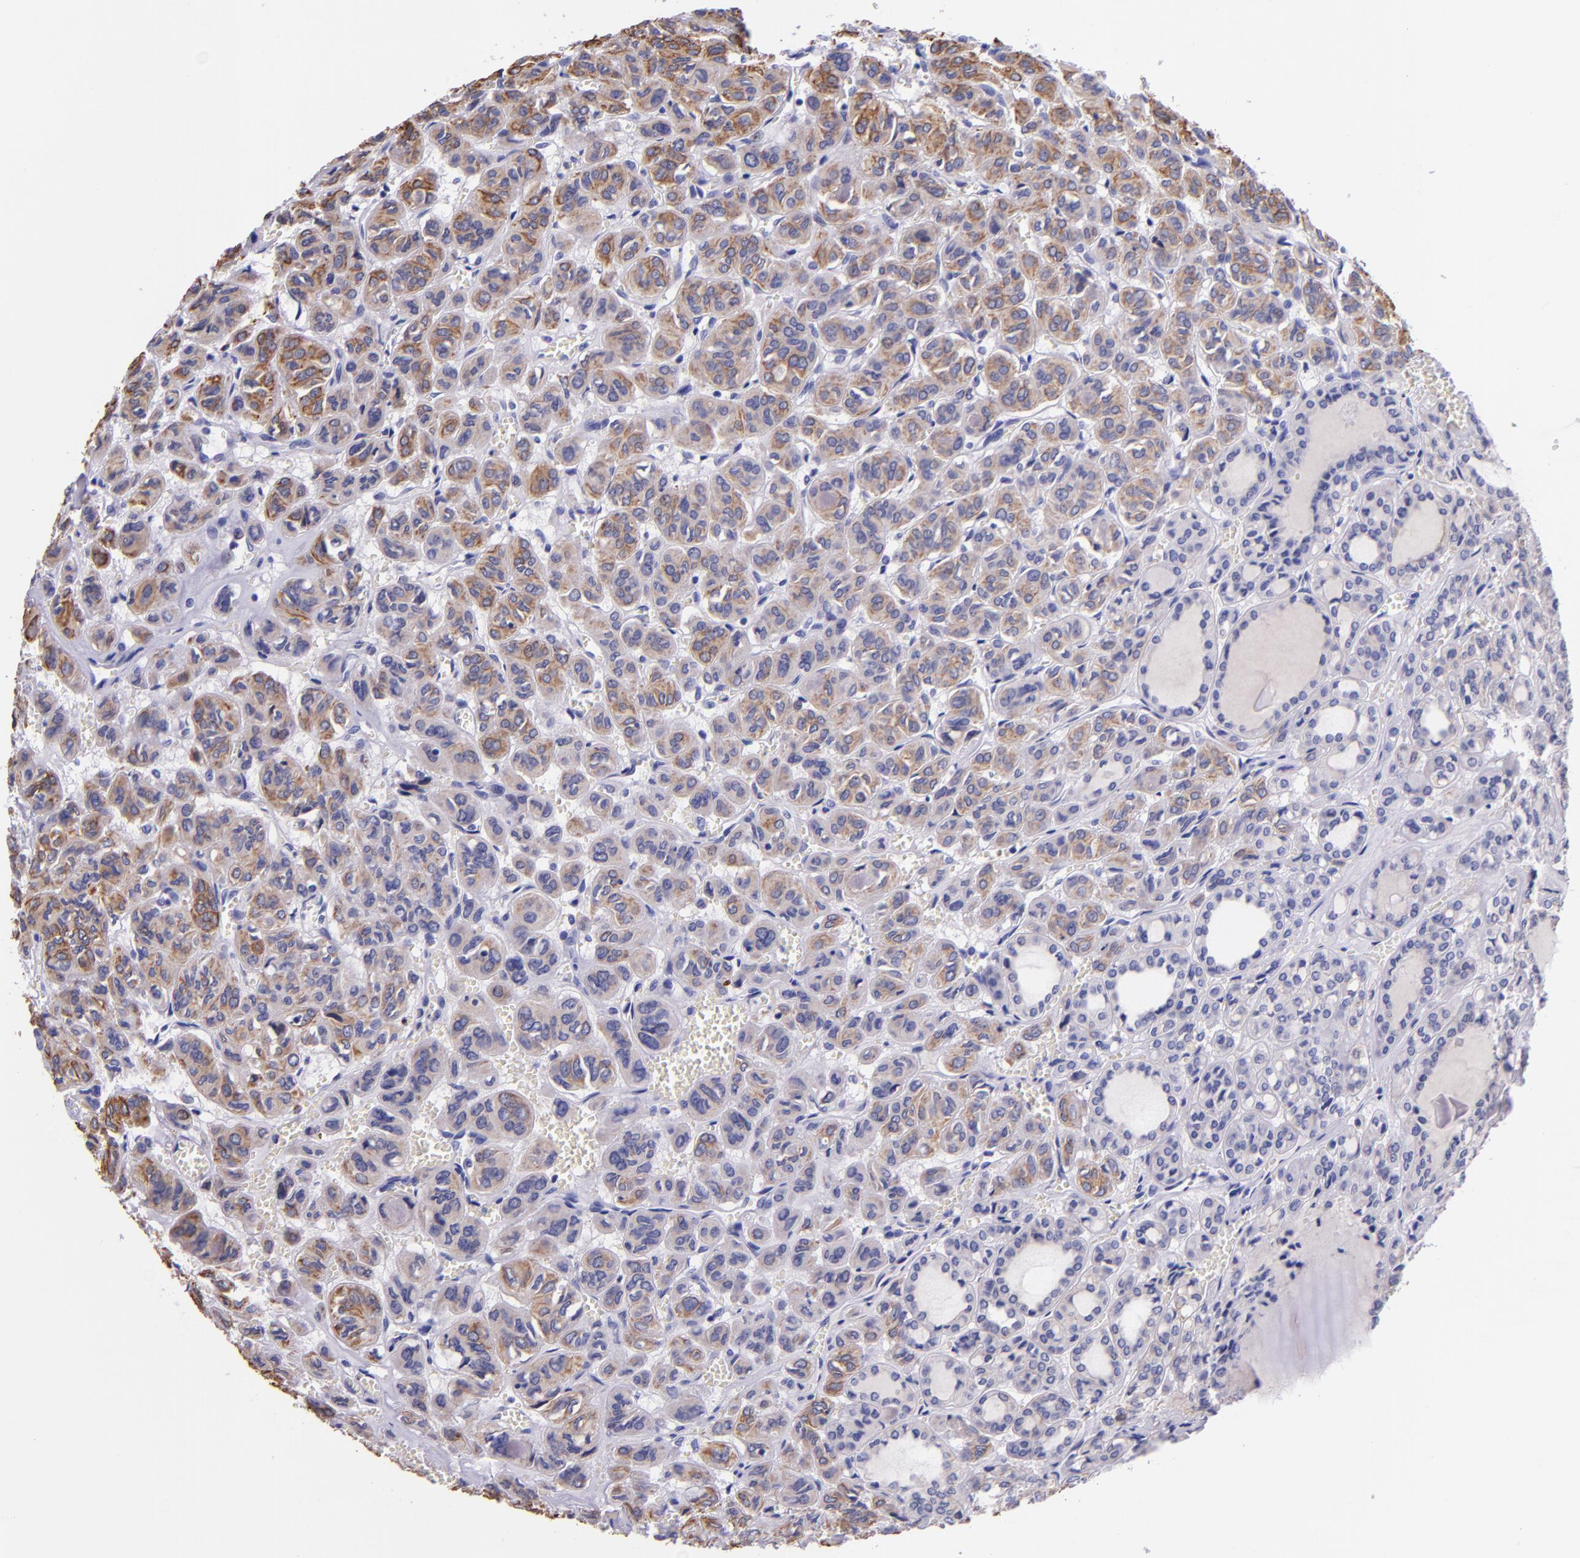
{"staining": {"intensity": "moderate", "quantity": "25%-75%", "location": "cytoplasmic/membranous"}, "tissue": "thyroid cancer", "cell_type": "Tumor cells", "image_type": "cancer", "snomed": [{"axis": "morphology", "description": "Follicular adenoma carcinoma, NOS"}, {"axis": "topography", "description": "Thyroid gland"}], "caption": "This photomicrograph displays thyroid cancer stained with immunohistochemistry (IHC) to label a protein in brown. The cytoplasmic/membranous of tumor cells show moderate positivity for the protein. Nuclei are counter-stained blue.", "gene": "KRT4", "patient": {"sex": "female", "age": 71}}